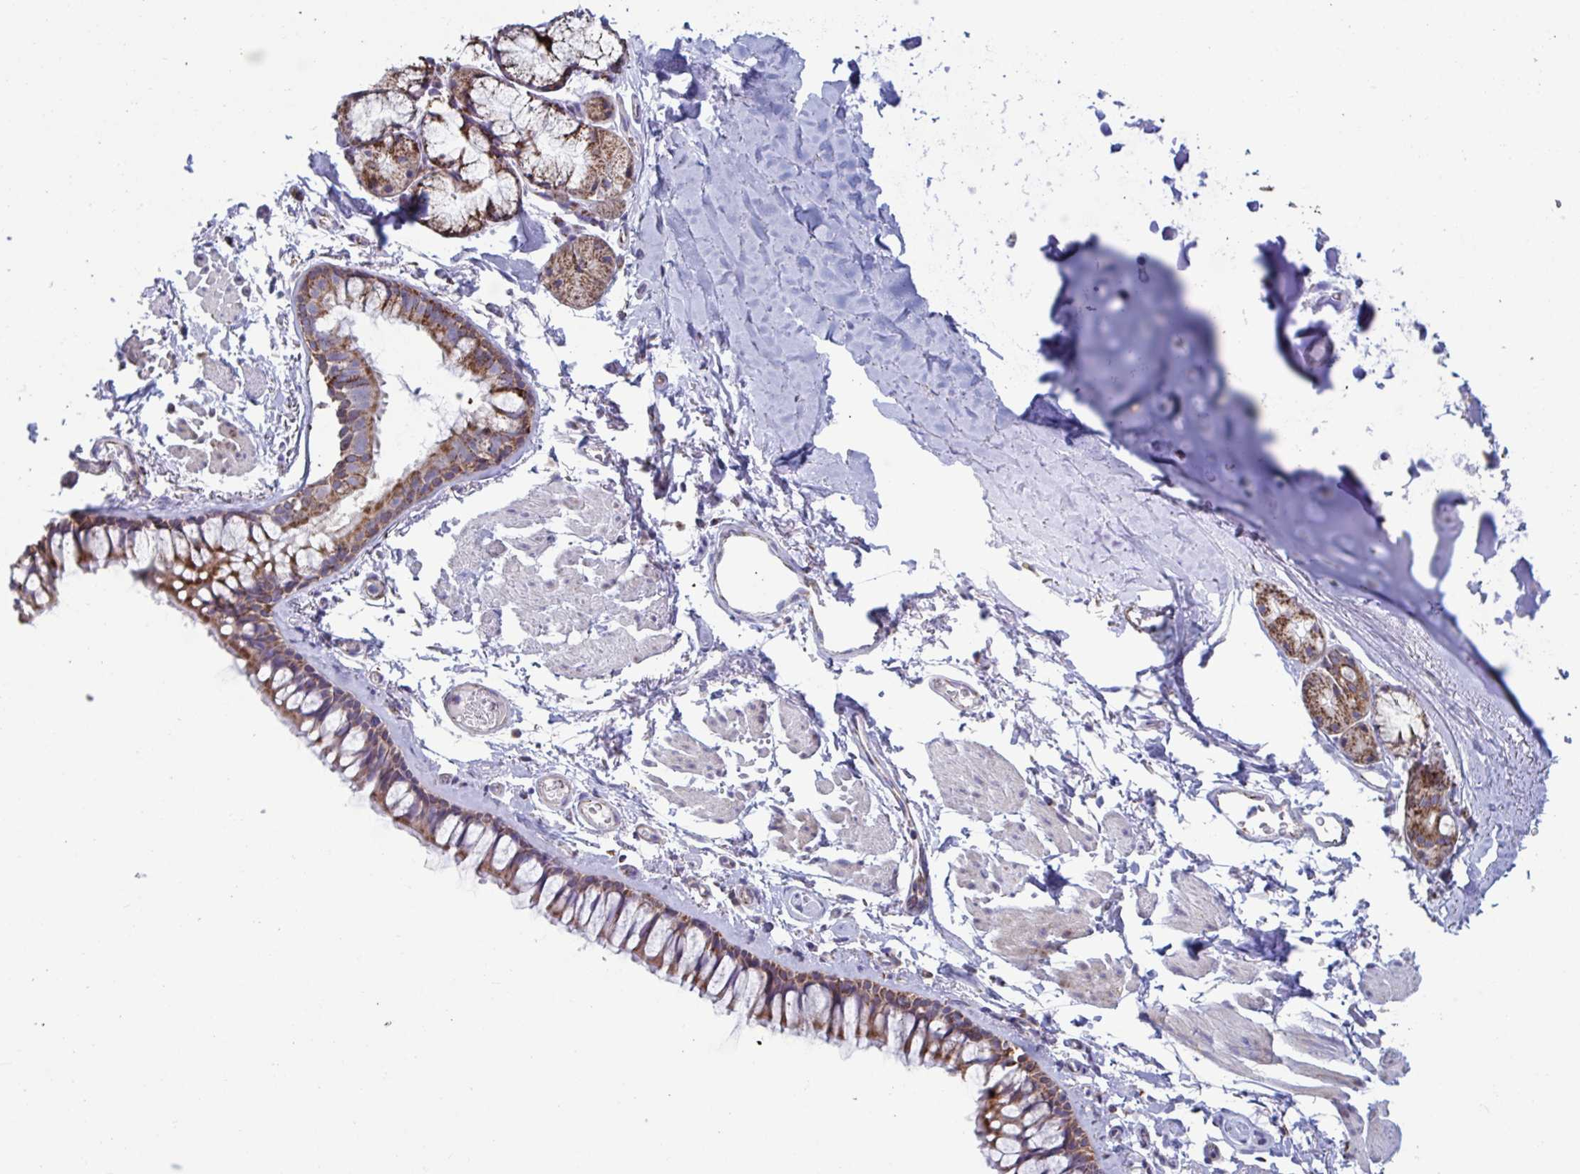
{"staining": {"intensity": "strong", "quantity": ">75%", "location": "cytoplasmic/membranous"}, "tissue": "bronchus", "cell_type": "Respiratory epithelial cells", "image_type": "normal", "snomed": [{"axis": "morphology", "description": "Normal tissue, NOS"}, {"axis": "topography", "description": "Cartilage tissue"}, {"axis": "topography", "description": "Bronchus"}], "caption": "The immunohistochemical stain highlights strong cytoplasmic/membranous positivity in respiratory epithelial cells of normal bronchus.", "gene": "BCAT2", "patient": {"sex": "female", "age": 79}}